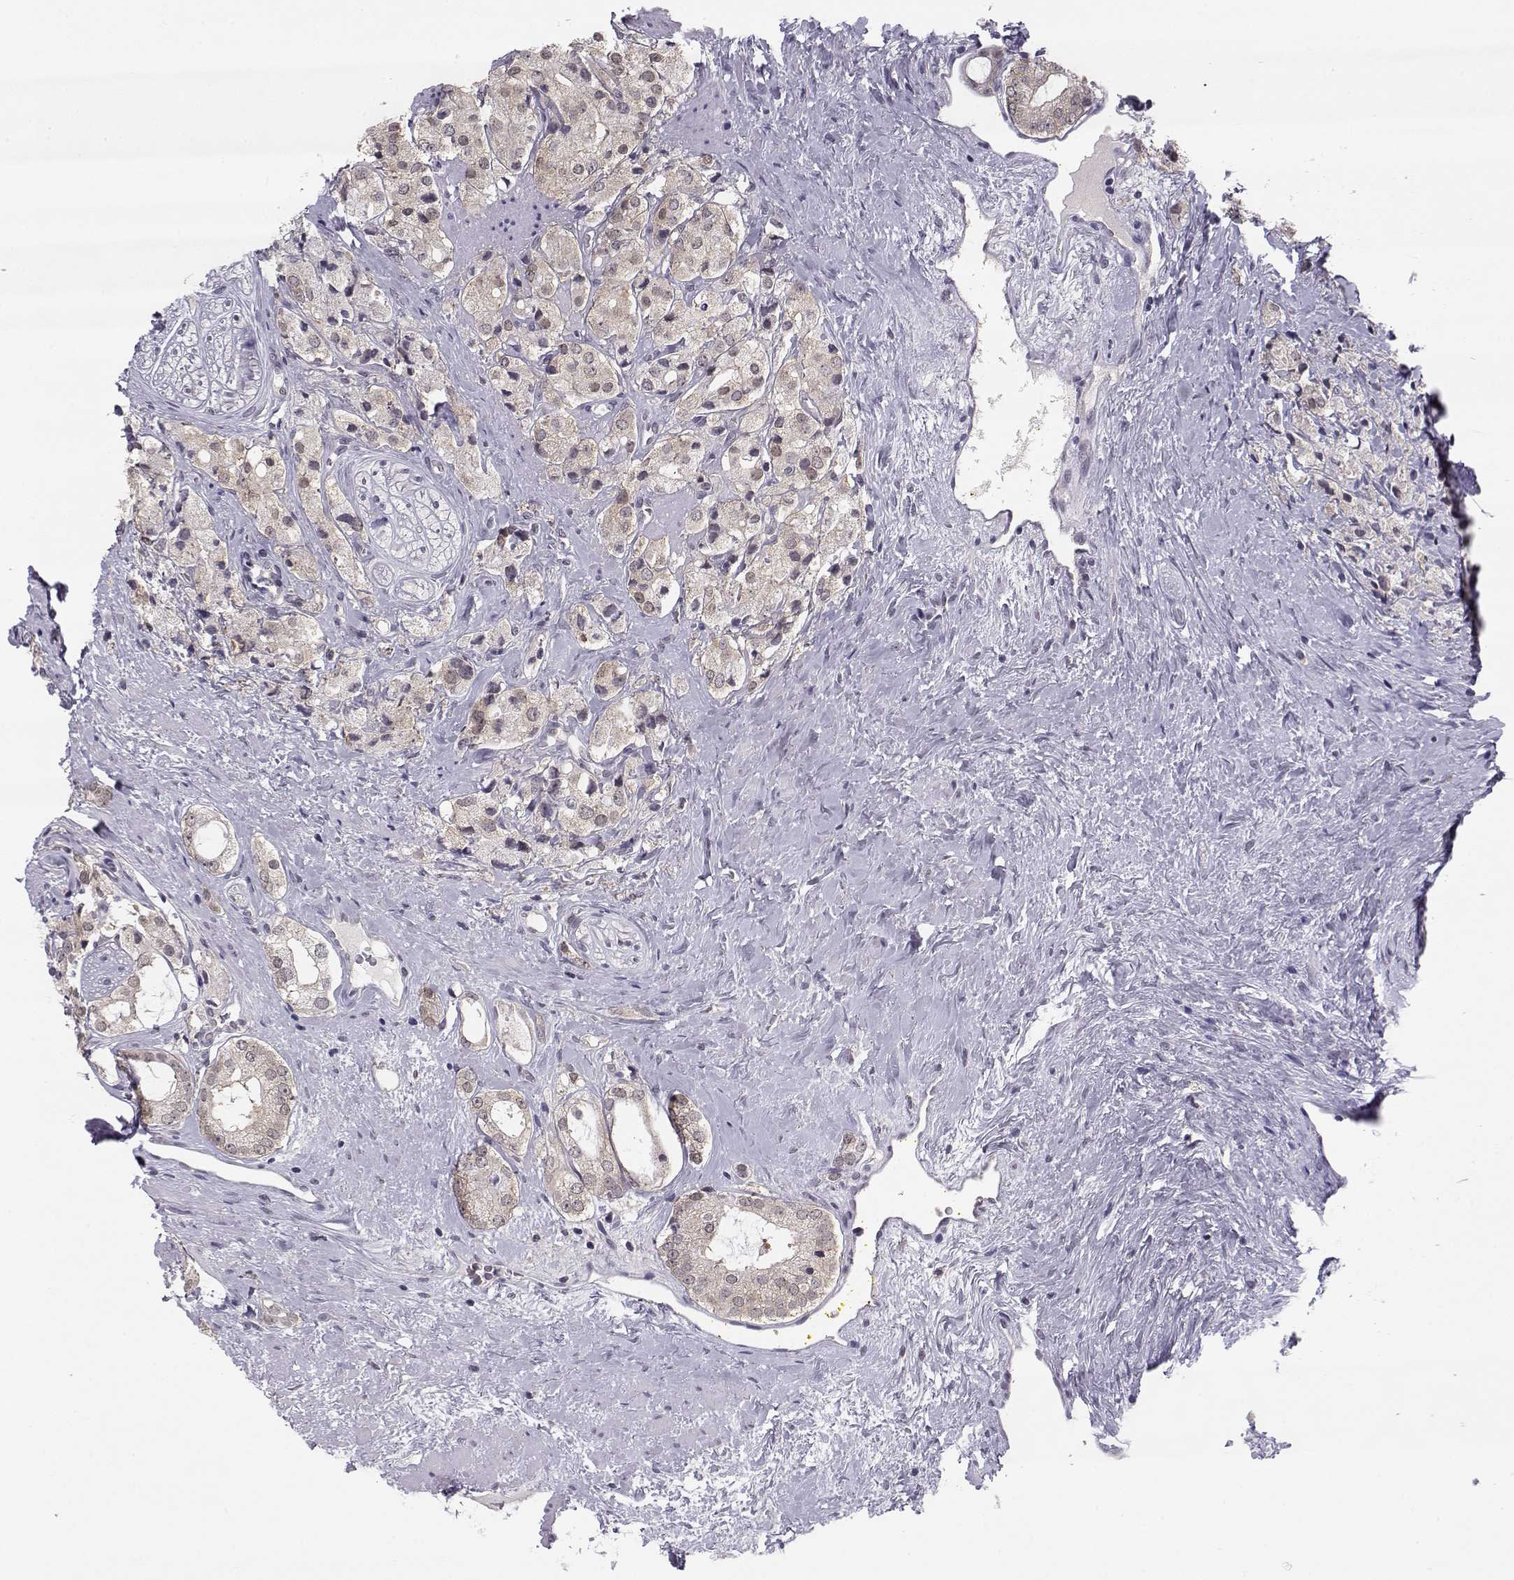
{"staining": {"intensity": "weak", "quantity": ">75%", "location": "cytoplasmic/membranous"}, "tissue": "prostate cancer", "cell_type": "Tumor cells", "image_type": "cancer", "snomed": [{"axis": "morphology", "description": "Adenocarcinoma, NOS"}, {"axis": "topography", "description": "Prostate"}], "caption": "Immunohistochemistry (IHC) of human adenocarcinoma (prostate) reveals low levels of weak cytoplasmic/membranous staining in approximately >75% of tumor cells.", "gene": "KIF13B", "patient": {"sex": "male", "age": 66}}